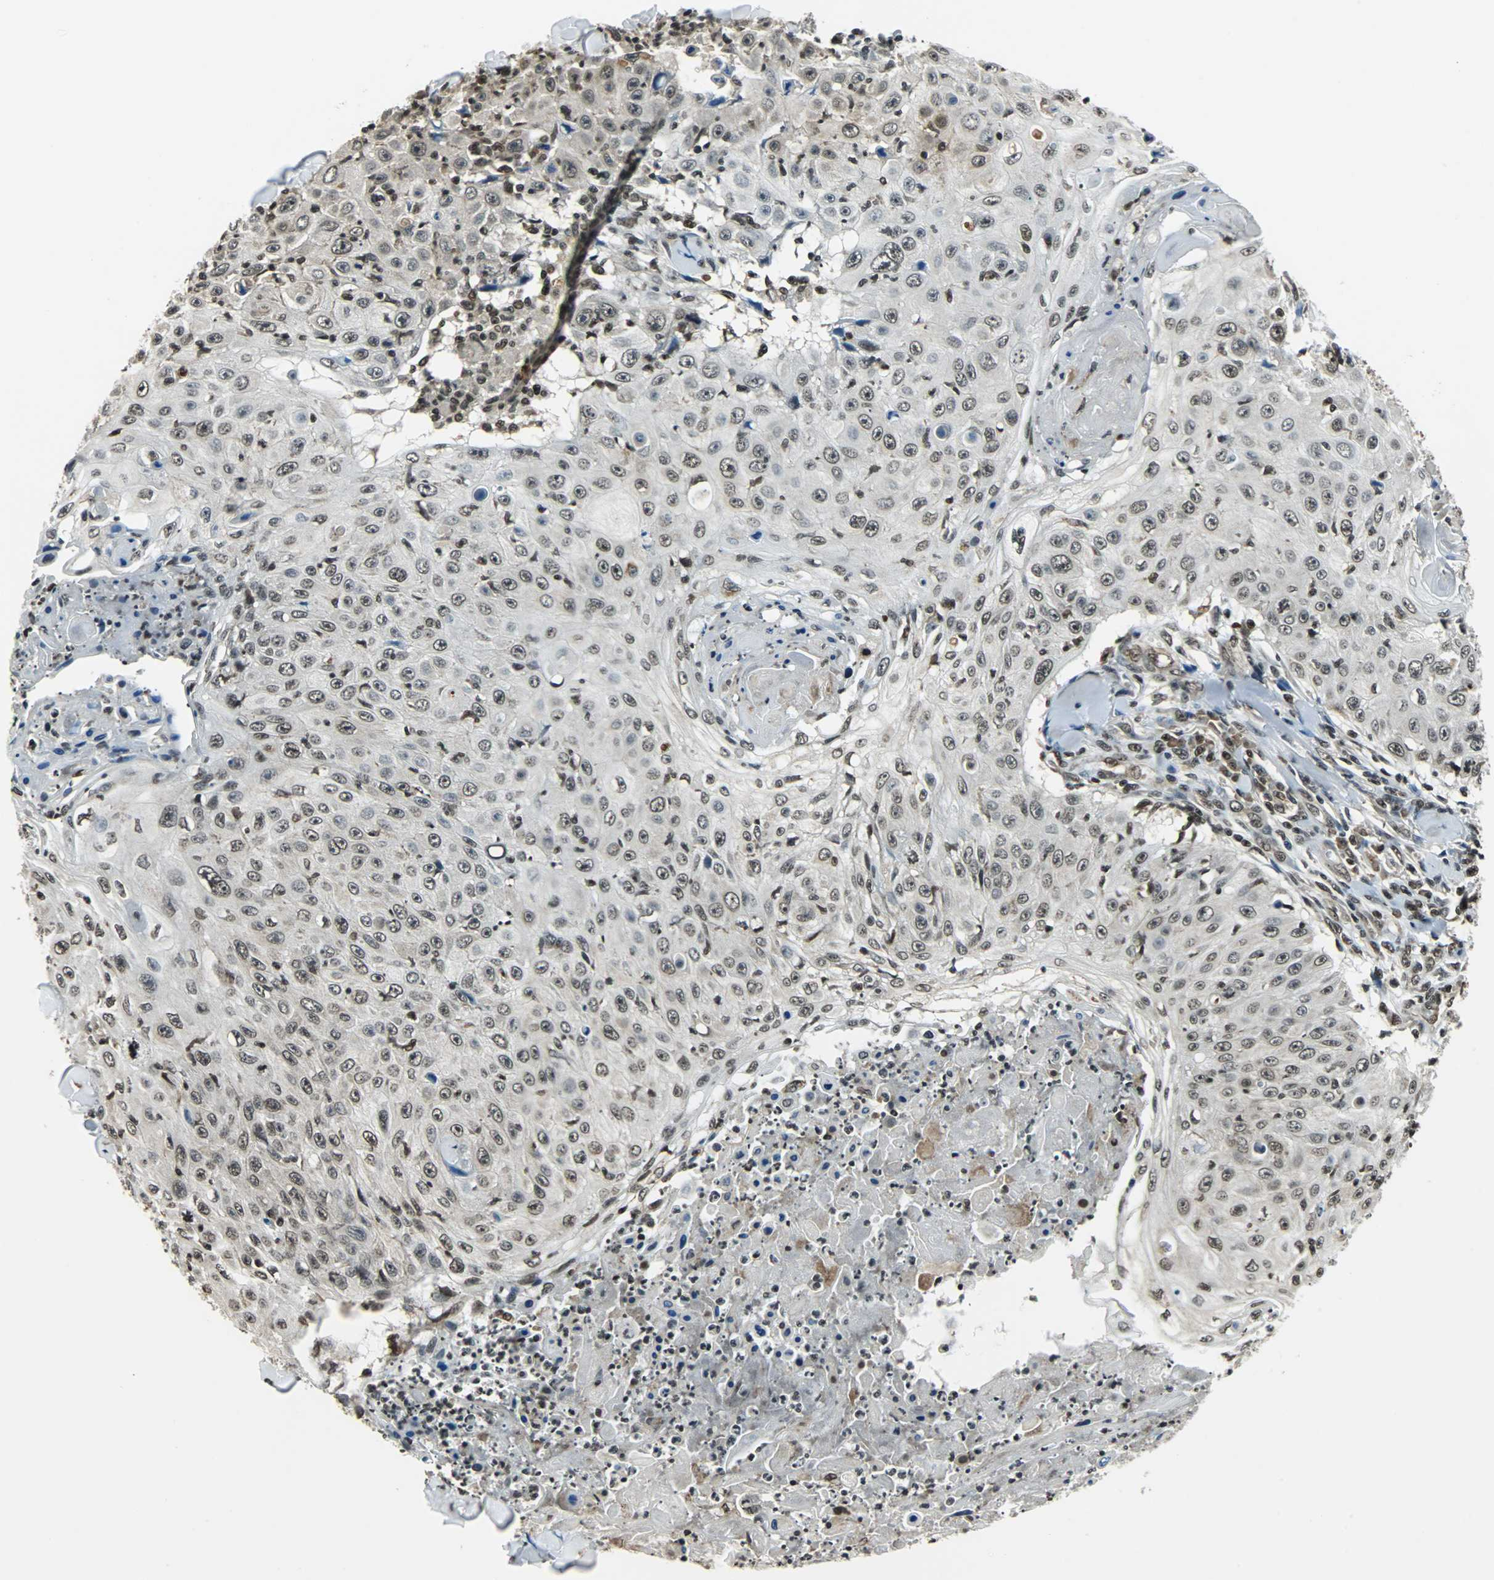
{"staining": {"intensity": "weak", "quantity": ">75%", "location": "nuclear"}, "tissue": "skin cancer", "cell_type": "Tumor cells", "image_type": "cancer", "snomed": [{"axis": "morphology", "description": "Squamous cell carcinoma, NOS"}, {"axis": "topography", "description": "Skin"}], "caption": "High-power microscopy captured an immunohistochemistry (IHC) micrograph of skin cancer, revealing weak nuclear staining in approximately >75% of tumor cells.", "gene": "REST", "patient": {"sex": "male", "age": 86}}